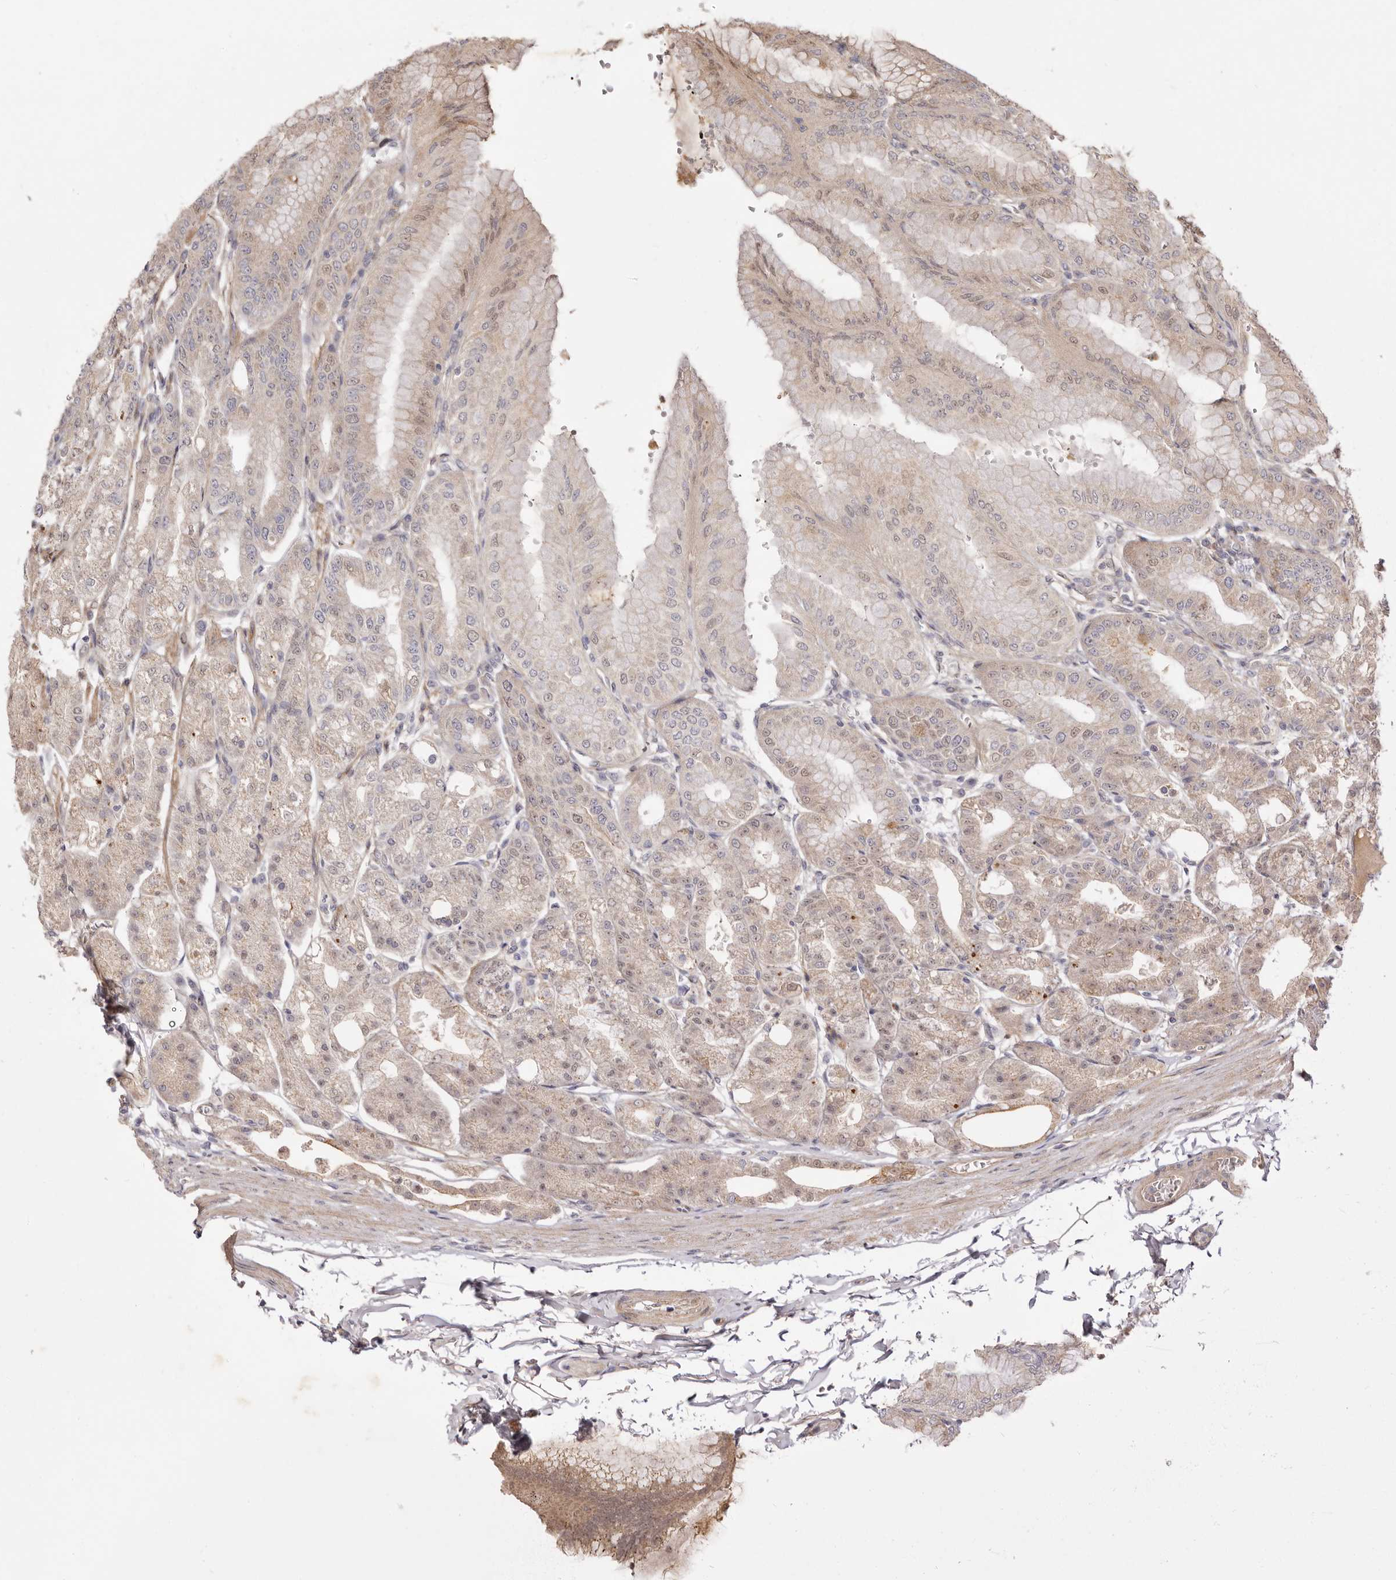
{"staining": {"intensity": "weak", "quantity": ">75%", "location": "cytoplasmic/membranous"}, "tissue": "stomach", "cell_type": "Glandular cells", "image_type": "normal", "snomed": [{"axis": "morphology", "description": "Normal tissue, NOS"}, {"axis": "topography", "description": "Stomach, lower"}], "caption": "Protein staining exhibits weak cytoplasmic/membranous positivity in approximately >75% of glandular cells in unremarkable stomach. Using DAB (brown) and hematoxylin (blue) stains, captured at high magnification using brightfield microscopy.", "gene": "ADAMTS9", "patient": {"sex": "male", "age": 71}}